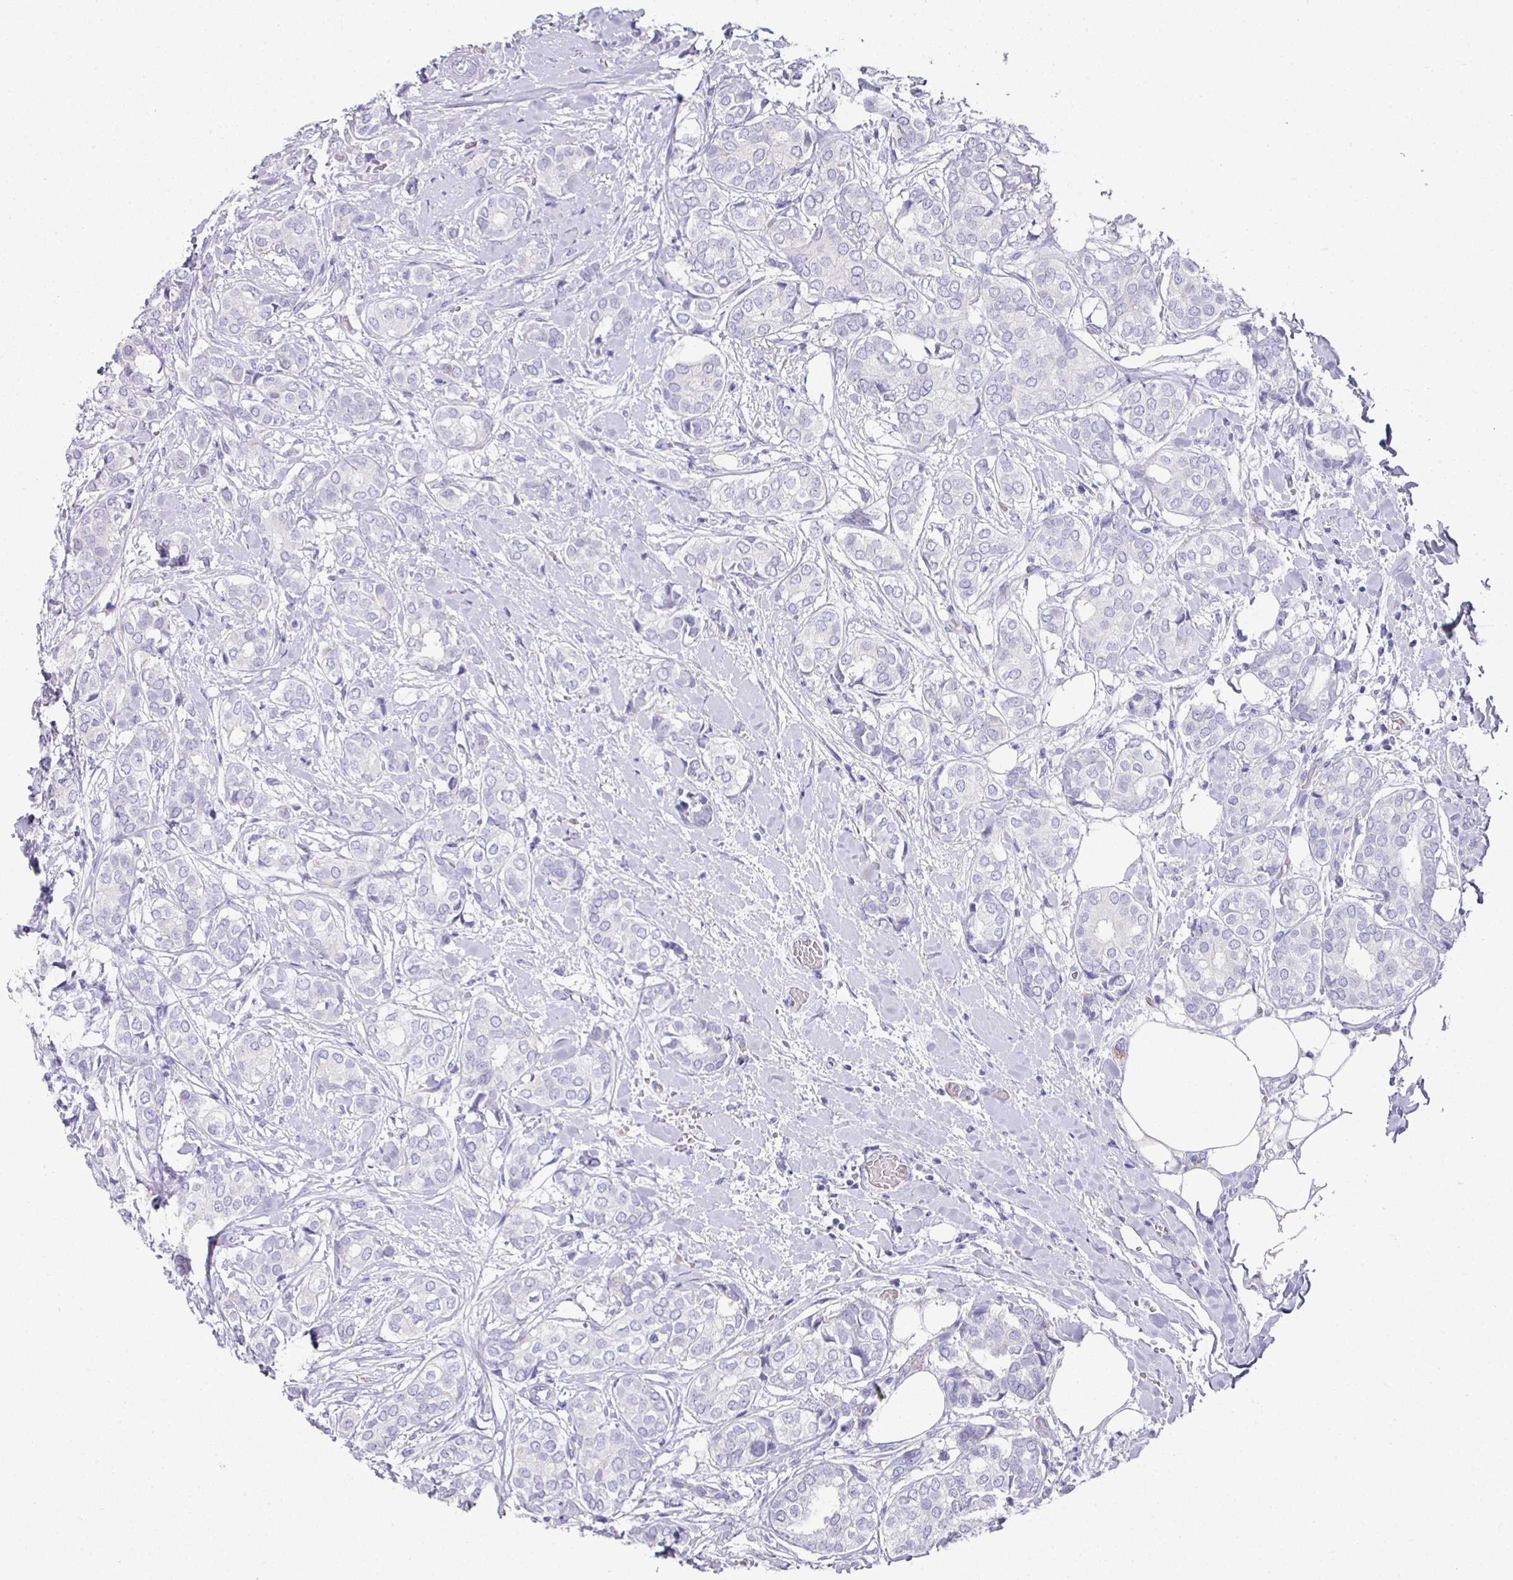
{"staining": {"intensity": "negative", "quantity": "none", "location": "none"}, "tissue": "breast cancer", "cell_type": "Tumor cells", "image_type": "cancer", "snomed": [{"axis": "morphology", "description": "Duct carcinoma"}, {"axis": "topography", "description": "Breast"}], "caption": "DAB immunohistochemical staining of human breast cancer exhibits no significant expression in tumor cells.", "gene": "TARM1", "patient": {"sex": "female", "age": 73}}